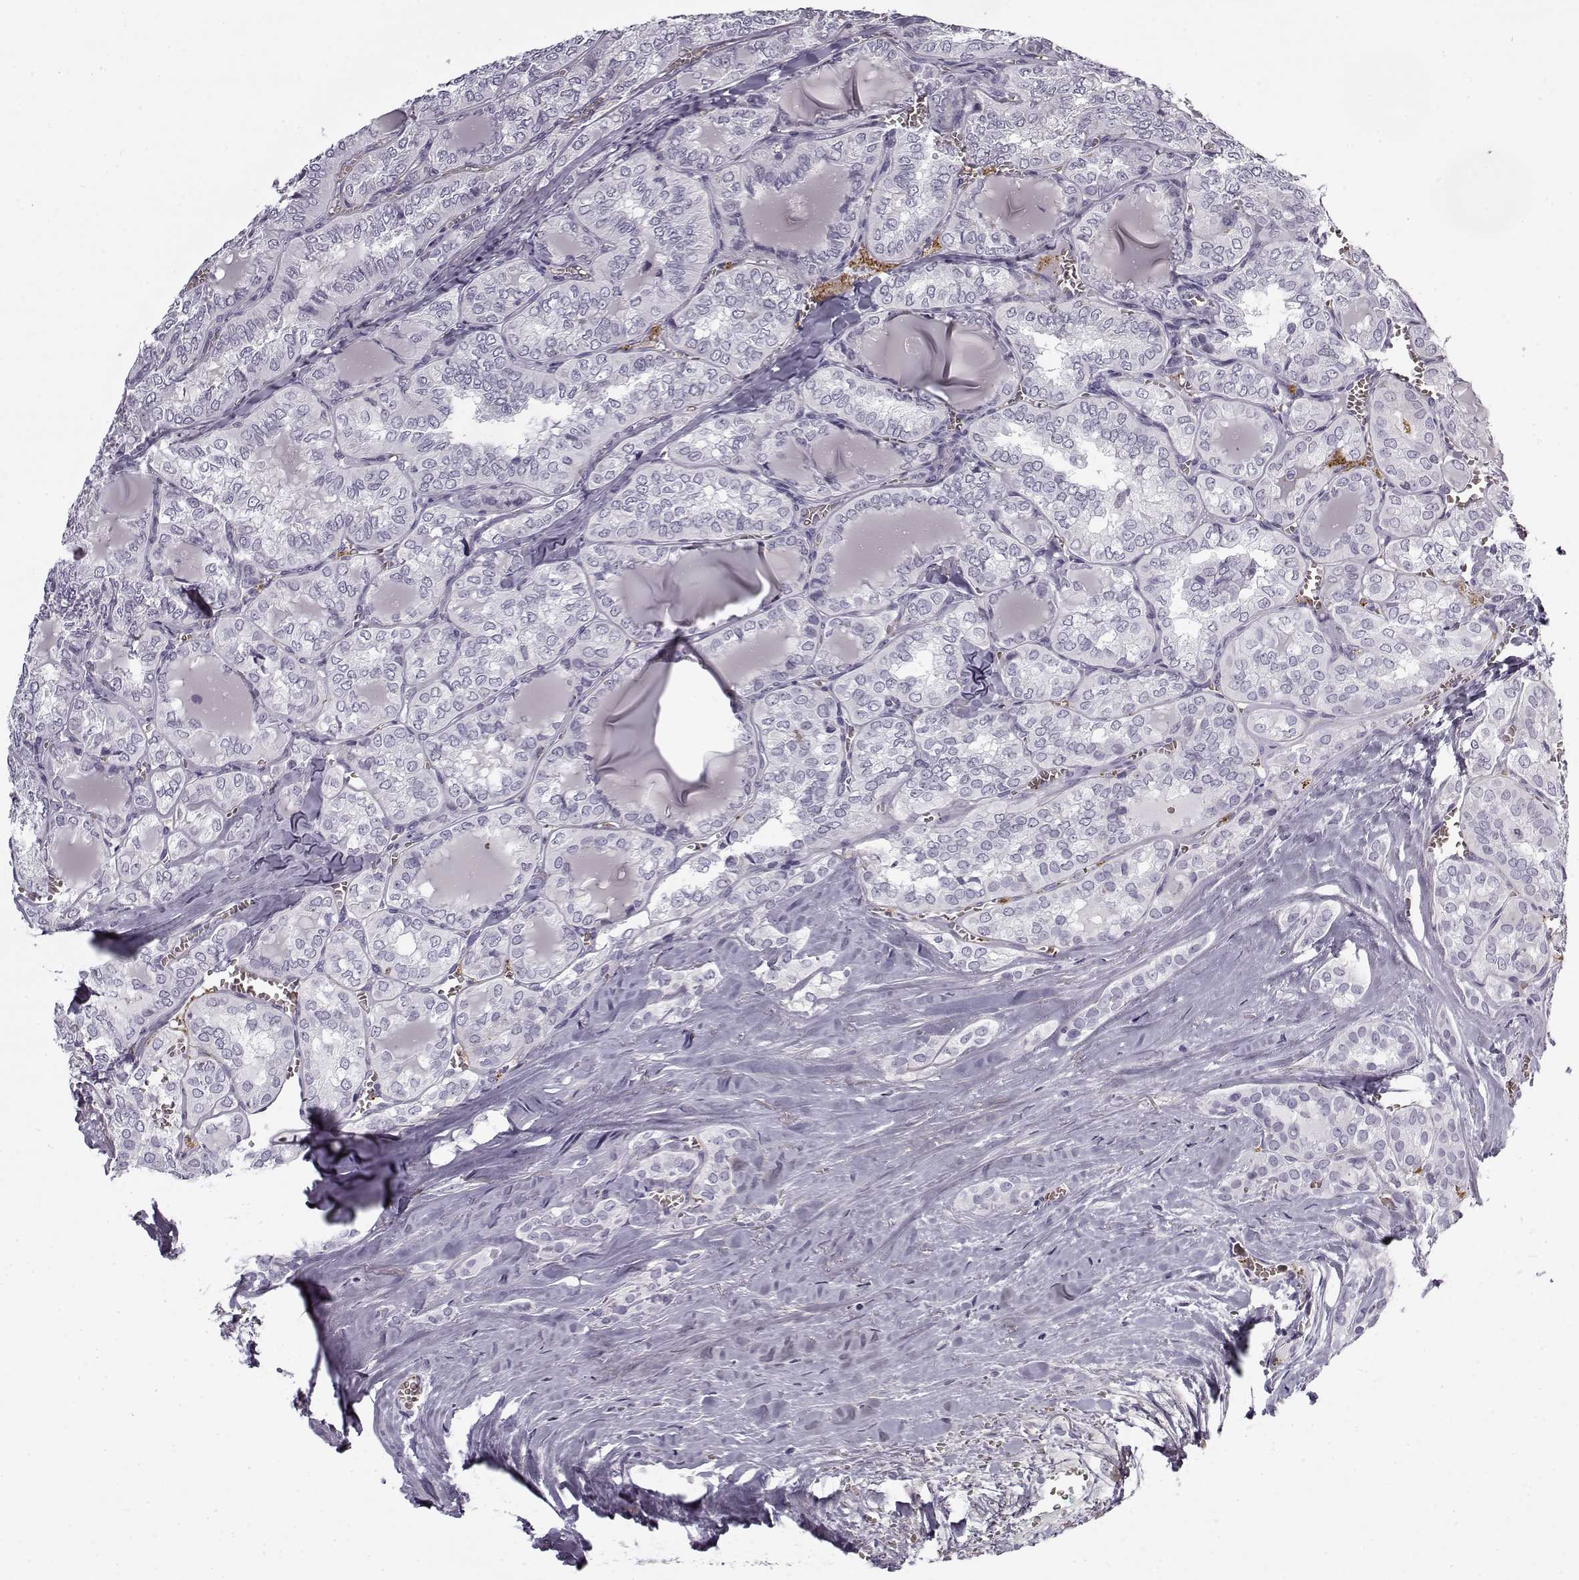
{"staining": {"intensity": "negative", "quantity": "none", "location": "none"}, "tissue": "thyroid cancer", "cell_type": "Tumor cells", "image_type": "cancer", "snomed": [{"axis": "morphology", "description": "Papillary adenocarcinoma, NOS"}, {"axis": "topography", "description": "Thyroid gland"}], "caption": "DAB immunohistochemical staining of human papillary adenocarcinoma (thyroid) reveals no significant staining in tumor cells.", "gene": "SNCA", "patient": {"sex": "female", "age": 41}}